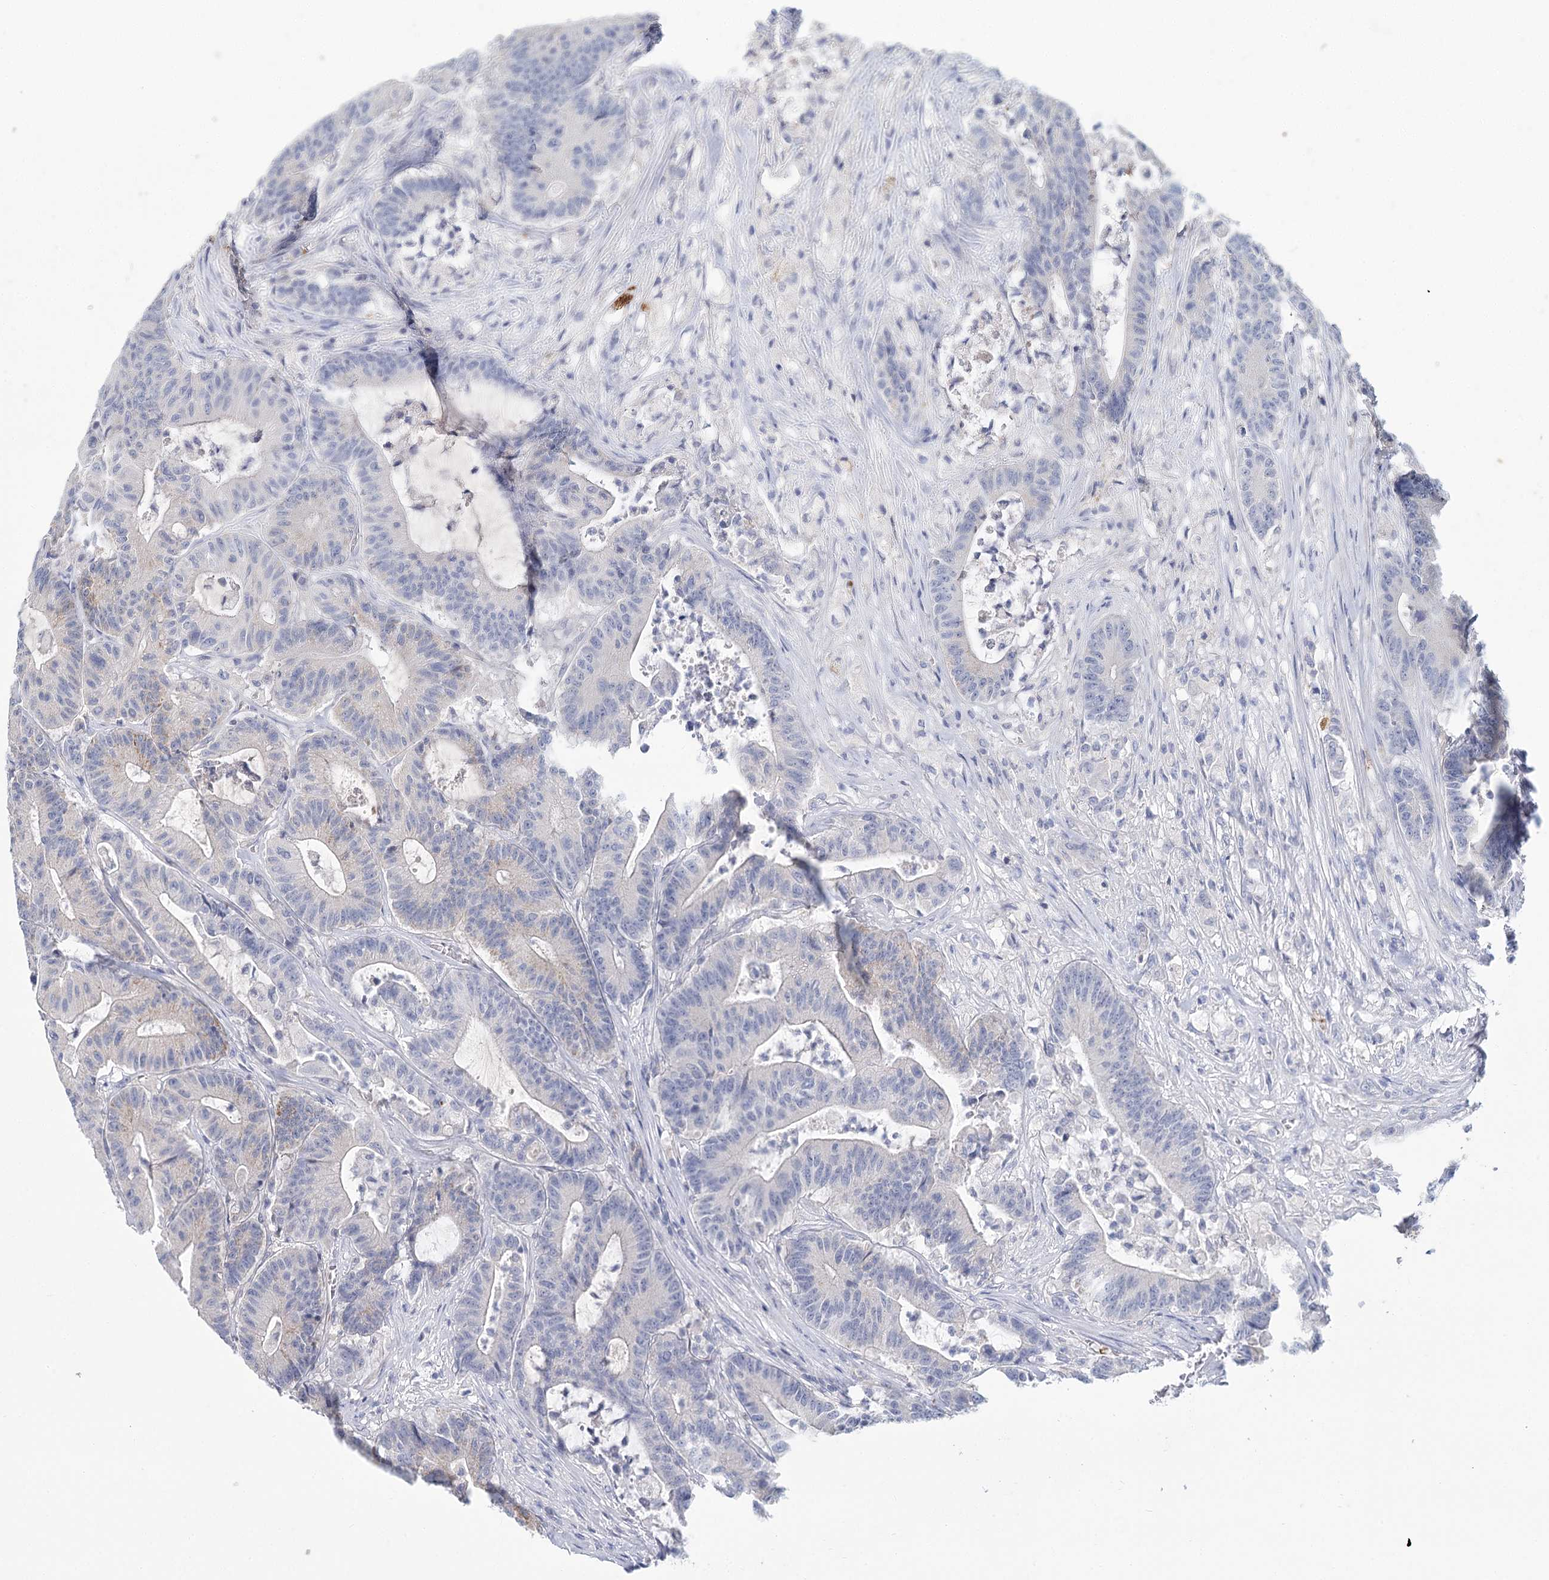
{"staining": {"intensity": "negative", "quantity": "none", "location": "none"}, "tissue": "colorectal cancer", "cell_type": "Tumor cells", "image_type": "cancer", "snomed": [{"axis": "morphology", "description": "Adenocarcinoma, NOS"}, {"axis": "topography", "description": "Colon"}], "caption": "High power microscopy micrograph of an immunohistochemistry histopathology image of colorectal adenocarcinoma, revealing no significant positivity in tumor cells. Nuclei are stained in blue.", "gene": "ARHGAP44", "patient": {"sex": "female", "age": 84}}